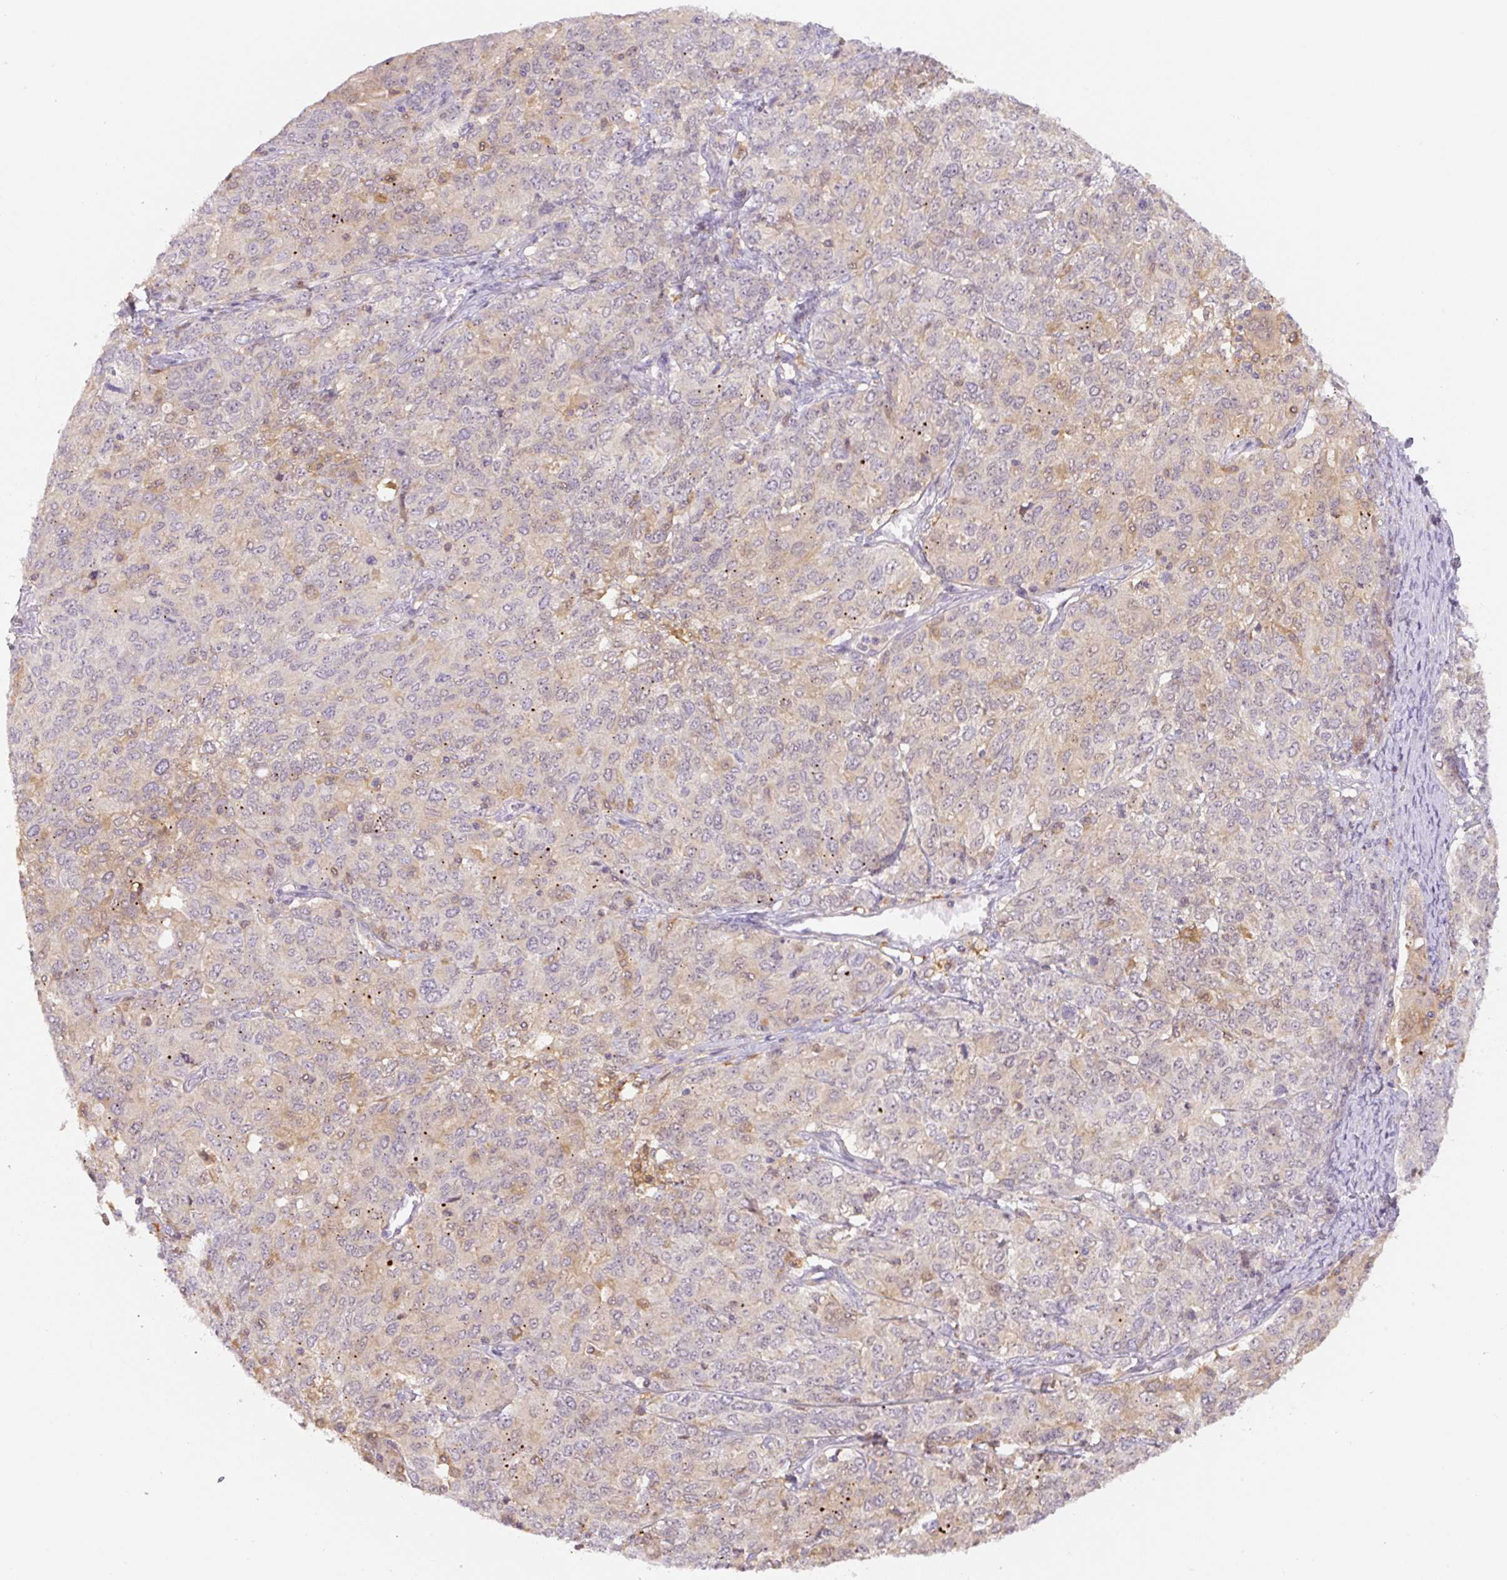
{"staining": {"intensity": "negative", "quantity": "none", "location": "none"}, "tissue": "ovarian cancer", "cell_type": "Tumor cells", "image_type": "cancer", "snomed": [{"axis": "morphology", "description": "Carcinoma, endometroid"}, {"axis": "topography", "description": "Ovary"}], "caption": "High power microscopy micrograph of an IHC micrograph of endometroid carcinoma (ovarian), revealing no significant expression in tumor cells.", "gene": "SPSB2", "patient": {"sex": "female", "age": 62}}